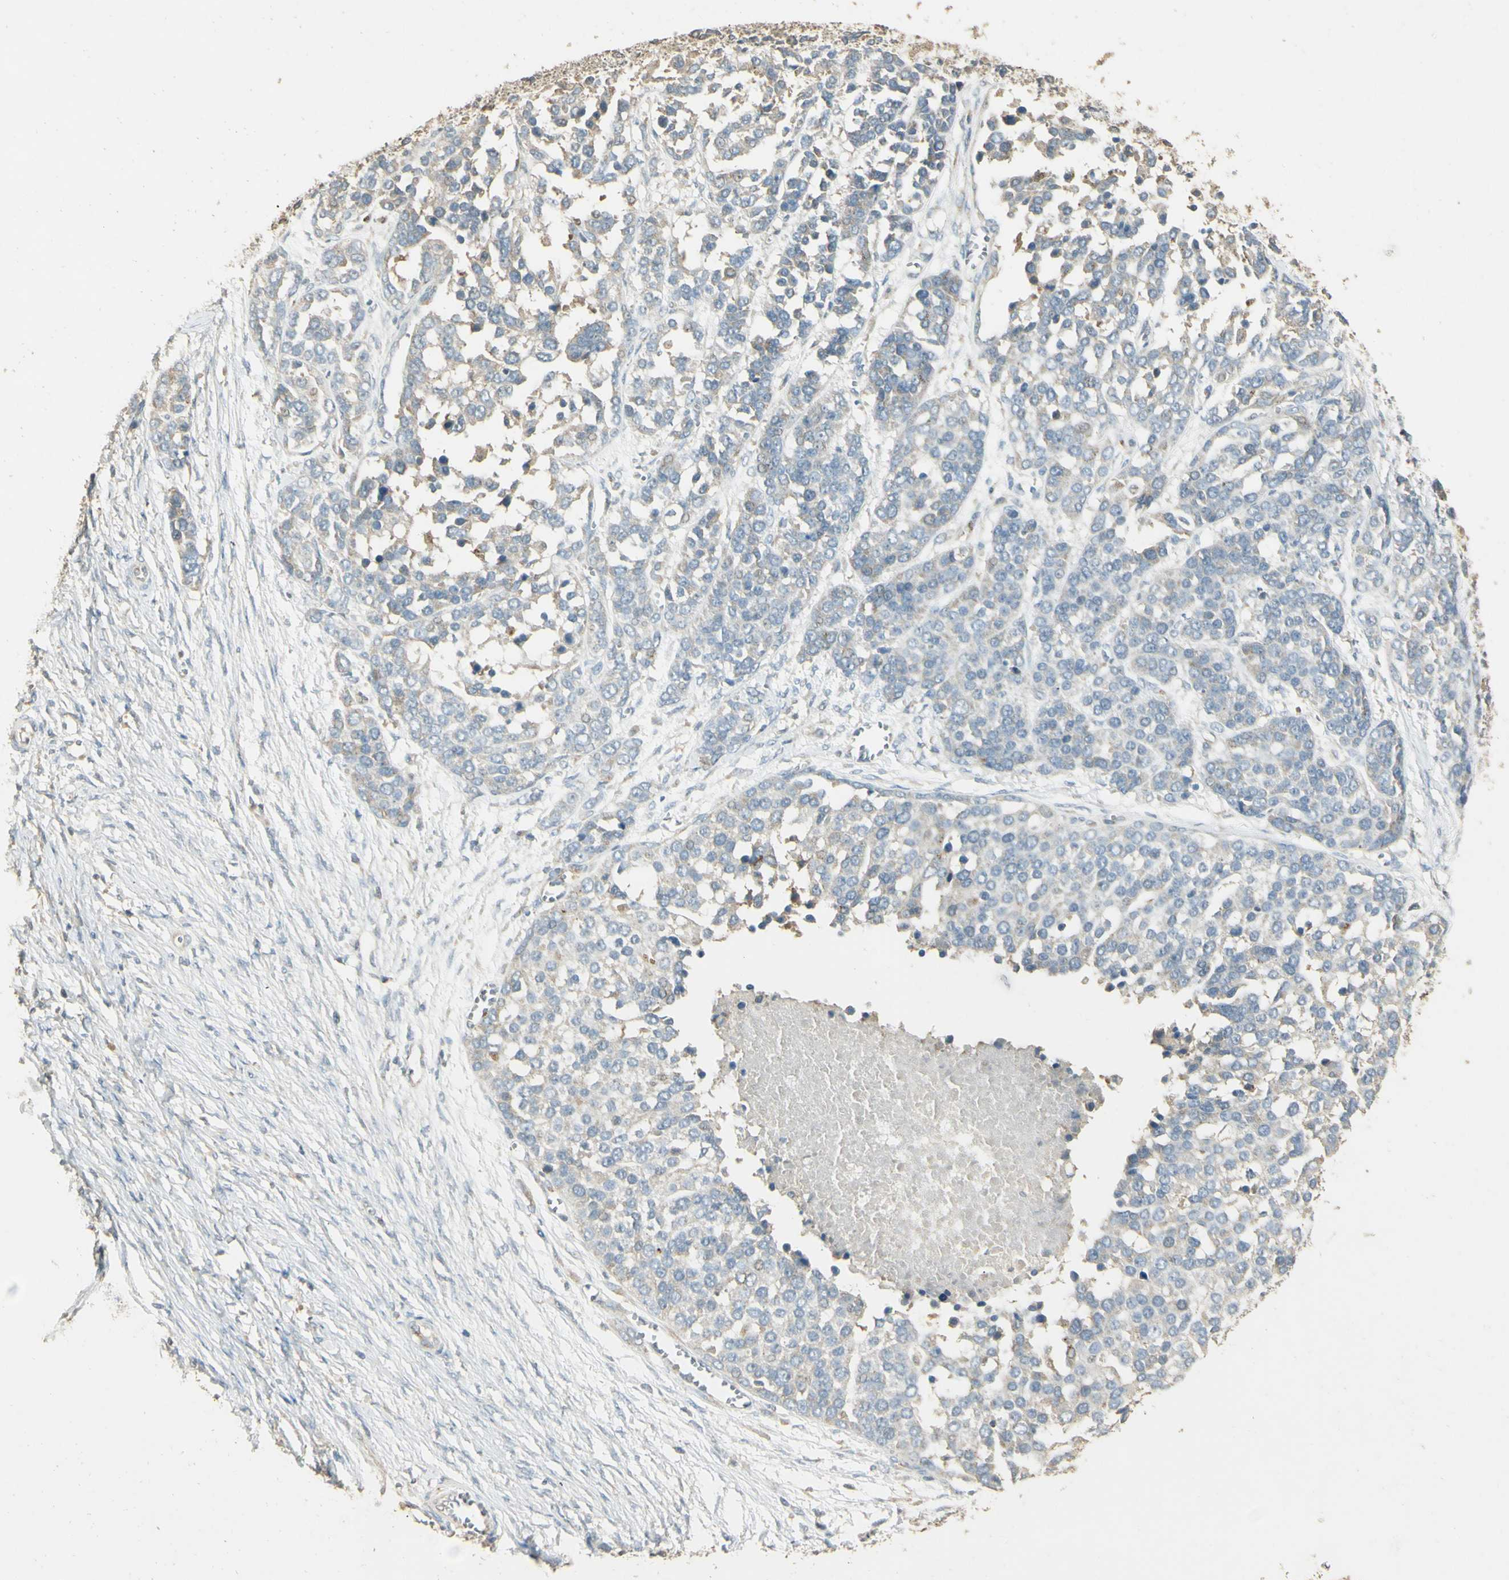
{"staining": {"intensity": "negative", "quantity": "none", "location": "none"}, "tissue": "ovarian cancer", "cell_type": "Tumor cells", "image_type": "cancer", "snomed": [{"axis": "morphology", "description": "Cystadenocarcinoma, serous, NOS"}, {"axis": "topography", "description": "Ovary"}], "caption": "Tumor cells show no significant protein positivity in ovarian cancer (serous cystadenocarcinoma).", "gene": "UXS1", "patient": {"sex": "female", "age": 44}}